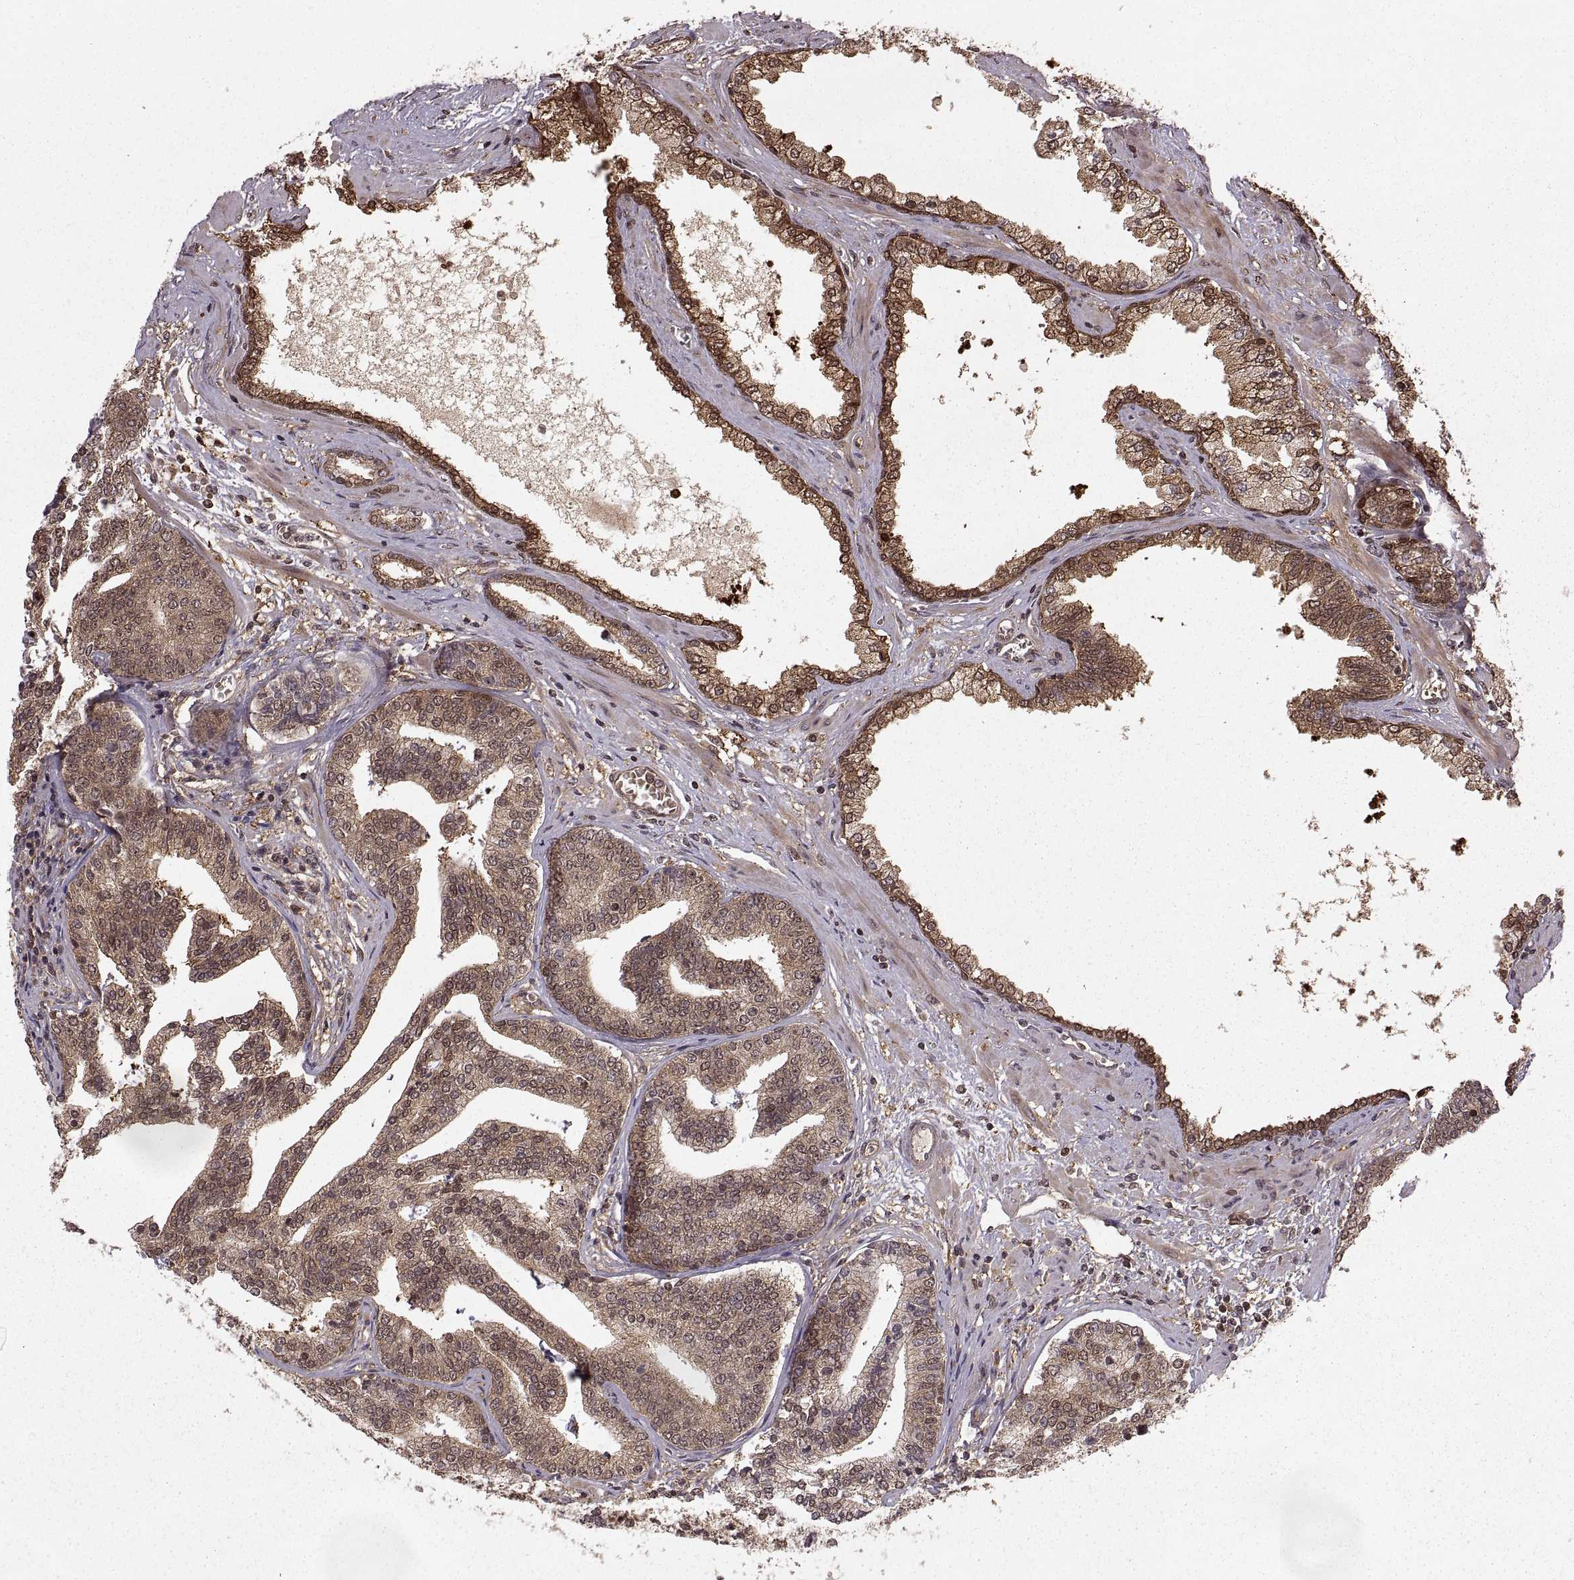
{"staining": {"intensity": "moderate", "quantity": ">75%", "location": "cytoplasmic/membranous"}, "tissue": "prostate cancer", "cell_type": "Tumor cells", "image_type": "cancer", "snomed": [{"axis": "morphology", "description": "Adenocarcinoma, NOS"}, {"axis": "topography", "description": "Prostate"}], "caption": "There is medium levels of moderate cytoplasmic/membranous positivity in tumor cells of prostate adenocarcinoma, as demonstrated by immunohistochemical staining (brown color).", "gene": "DEDD", "patient": {"sex": "male", "age": 64}}